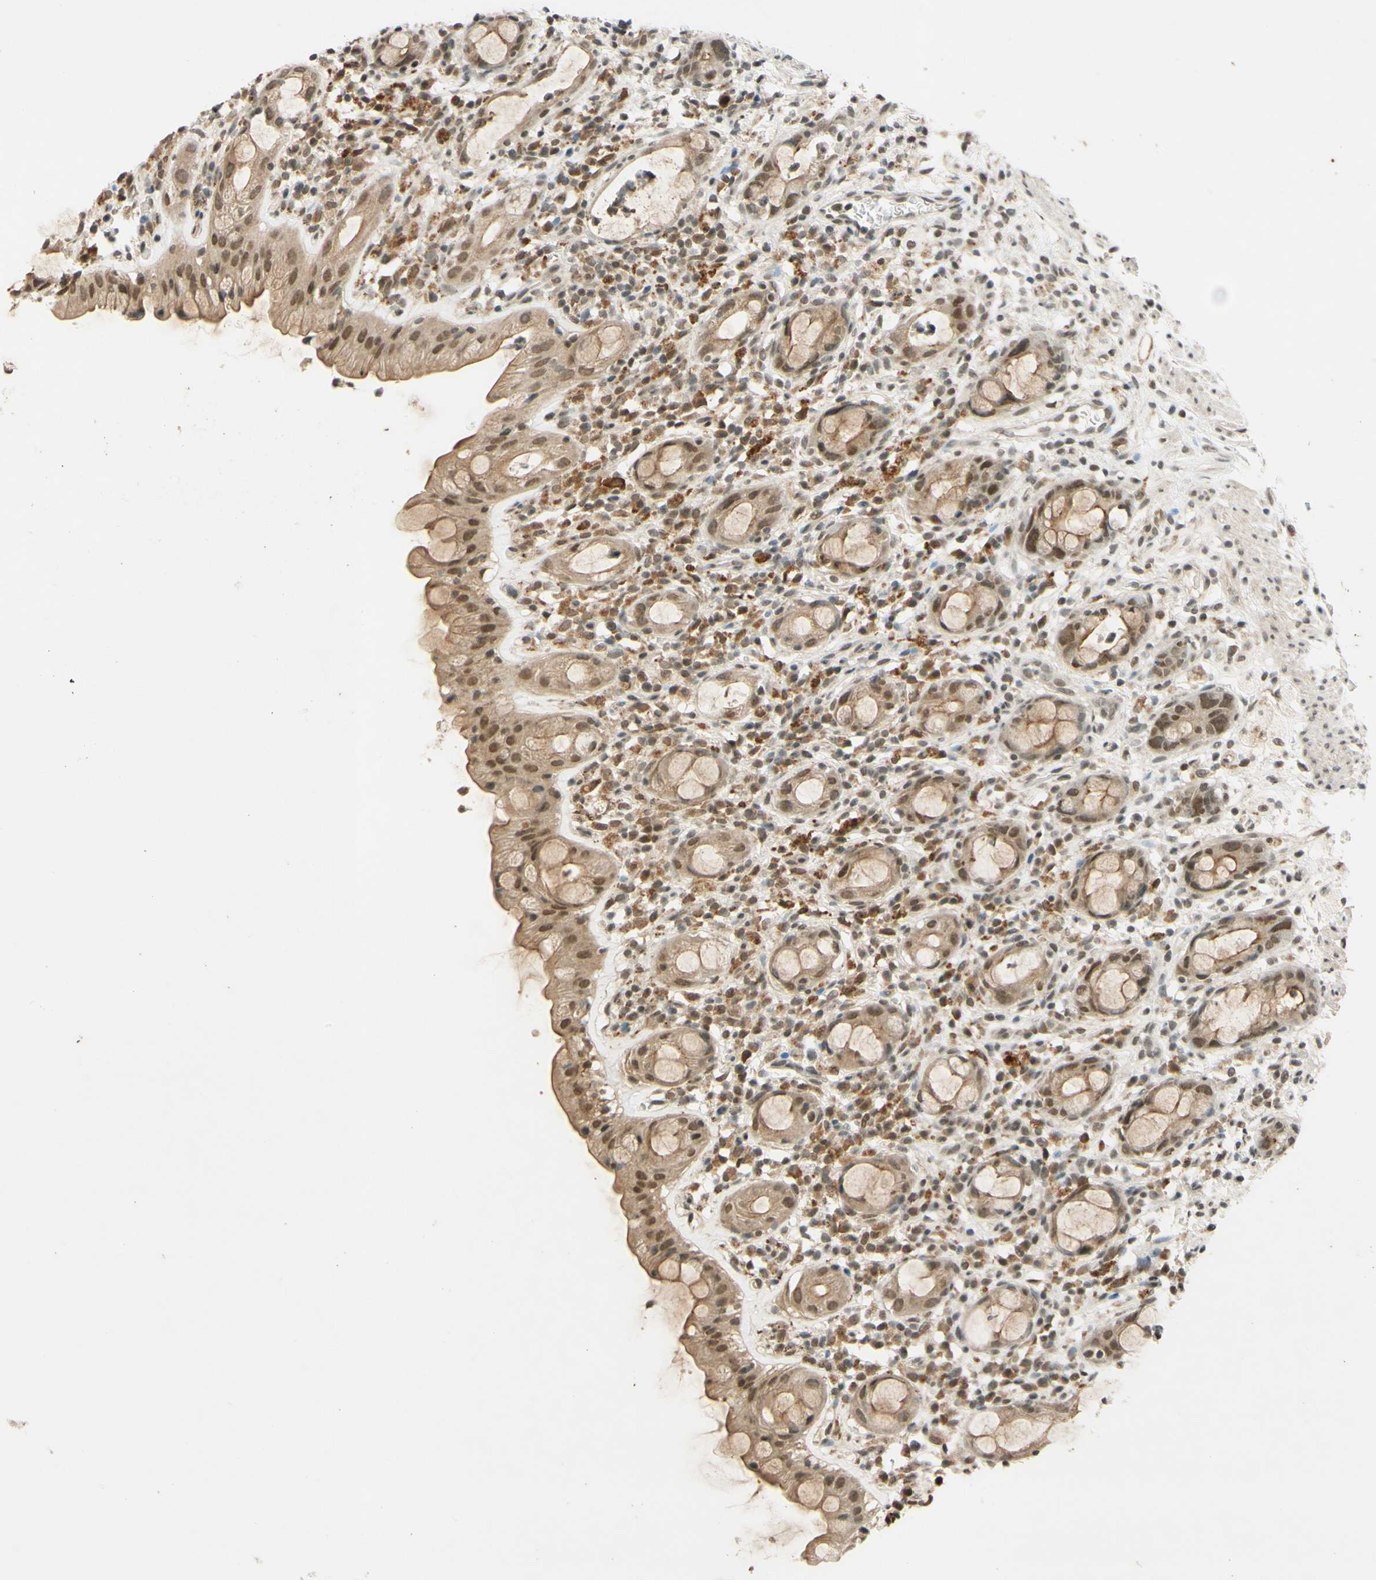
{"staining": {"intensity": "moderate", "quantity": ">75%", "location": "nuclear"}, "tissue": "rectum", "cell_type": "Glandular cells", "image_type": "normal", "snomed": [{"axis": "morphology", "description": "Normal tissue, NOS"}, {"axis": "topography", "description": "Rectum"}], "caption": "DAB (3,3'-diaminobenzidine) immunohistochemical staining of benign human rectum reveals moderate nuclear protein positivity in about >75% of glandular cells. The protein is stained brown, and the nuclei are stained in blue (DAB (3,3'-diaminobenzidine) IHC with brightfield microscopy, high magnification).", "gene": "SMARCB1", "patient": {"sex": "male", "age": 44}}